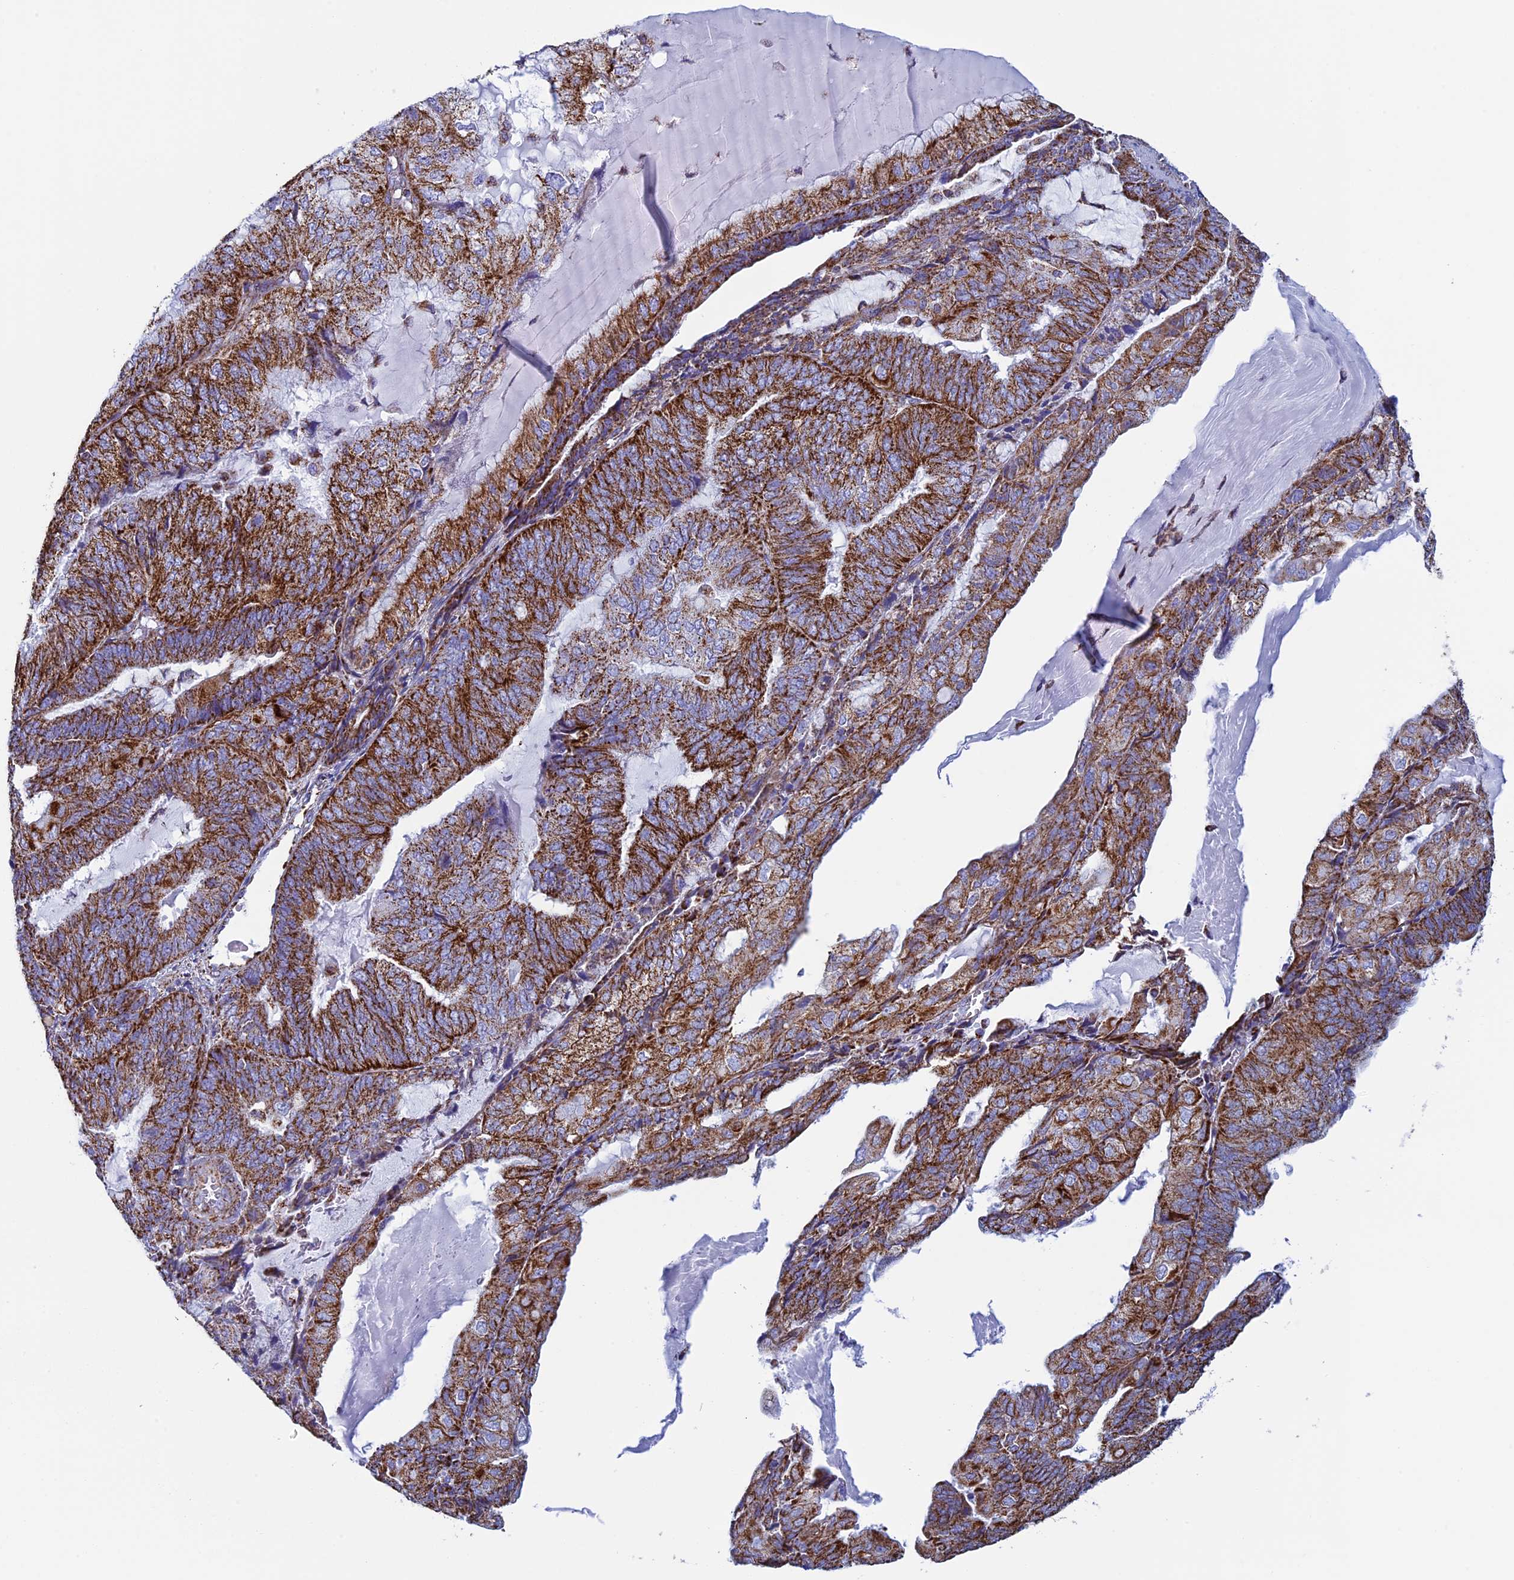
{"staining": {"intensity": "strong", "quantity": ">75%", "location": "cytoplasmic/membranous"}, "tissue": "endometrial cancer", "cell_type": "Tumor cells", "image_type": "cancer", "snomed": [{"axis": "morphology", "description": "Adenocarcinoma, NOS"}, {"axis": "topography", "description": "Endometrium"}], "caption": "The image displays staining of endometrial cancer (adenocarcinoma), revealing strong cytoplasmic/membranous protein expression (brown color) within tumor cells.", "gene": "UQCRFS1", "patient": {"sex": "female", "age": 81}}